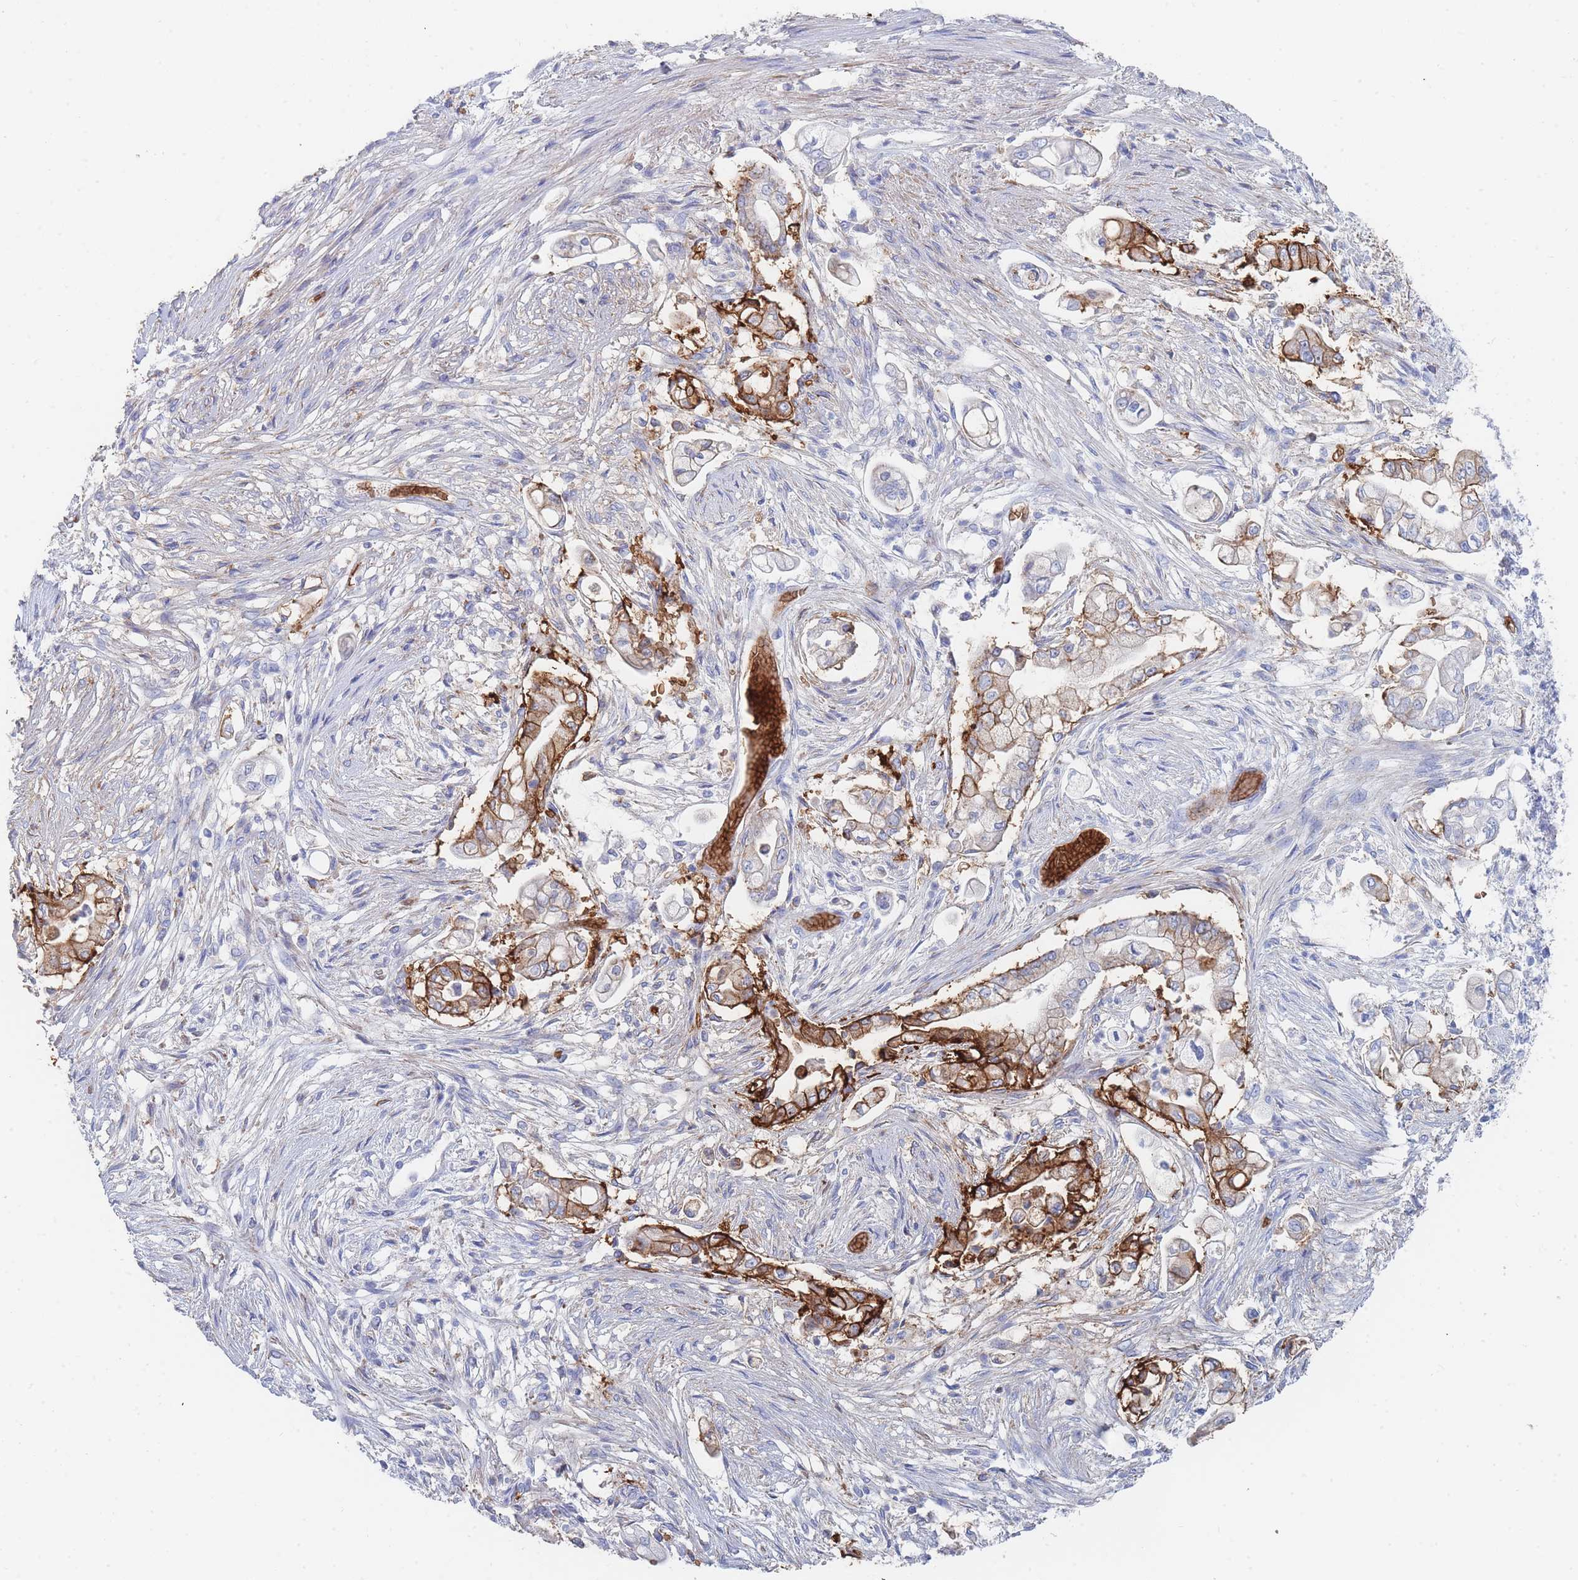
{"staining": {"intensity": "strong", "quantity": "<25%", "location": "cytoplasmic/membranous"}, "tissue": "pancreatic cancer", "cell_type": "Tumor cells", "image_type": "cancer", "snomed": [{"axis": "morphology", "description": "Adenocarcinoma, NOS"}, {"axis": "topography", "description": "Pancreas"}], "caption": "Pancreatic adenocarcinoma stained with DAB (3,3'-diaminobenzidine) immunohistochemistry (IHC) exhibits medium levels of strong cytoplasmic/membranous positivity in about <25% of tumor cells. The protein is shown in brown color, while the nuclei are stained blue.", "gene": "SLC2A1", "patient": {"sex": "female", "age": 69}}